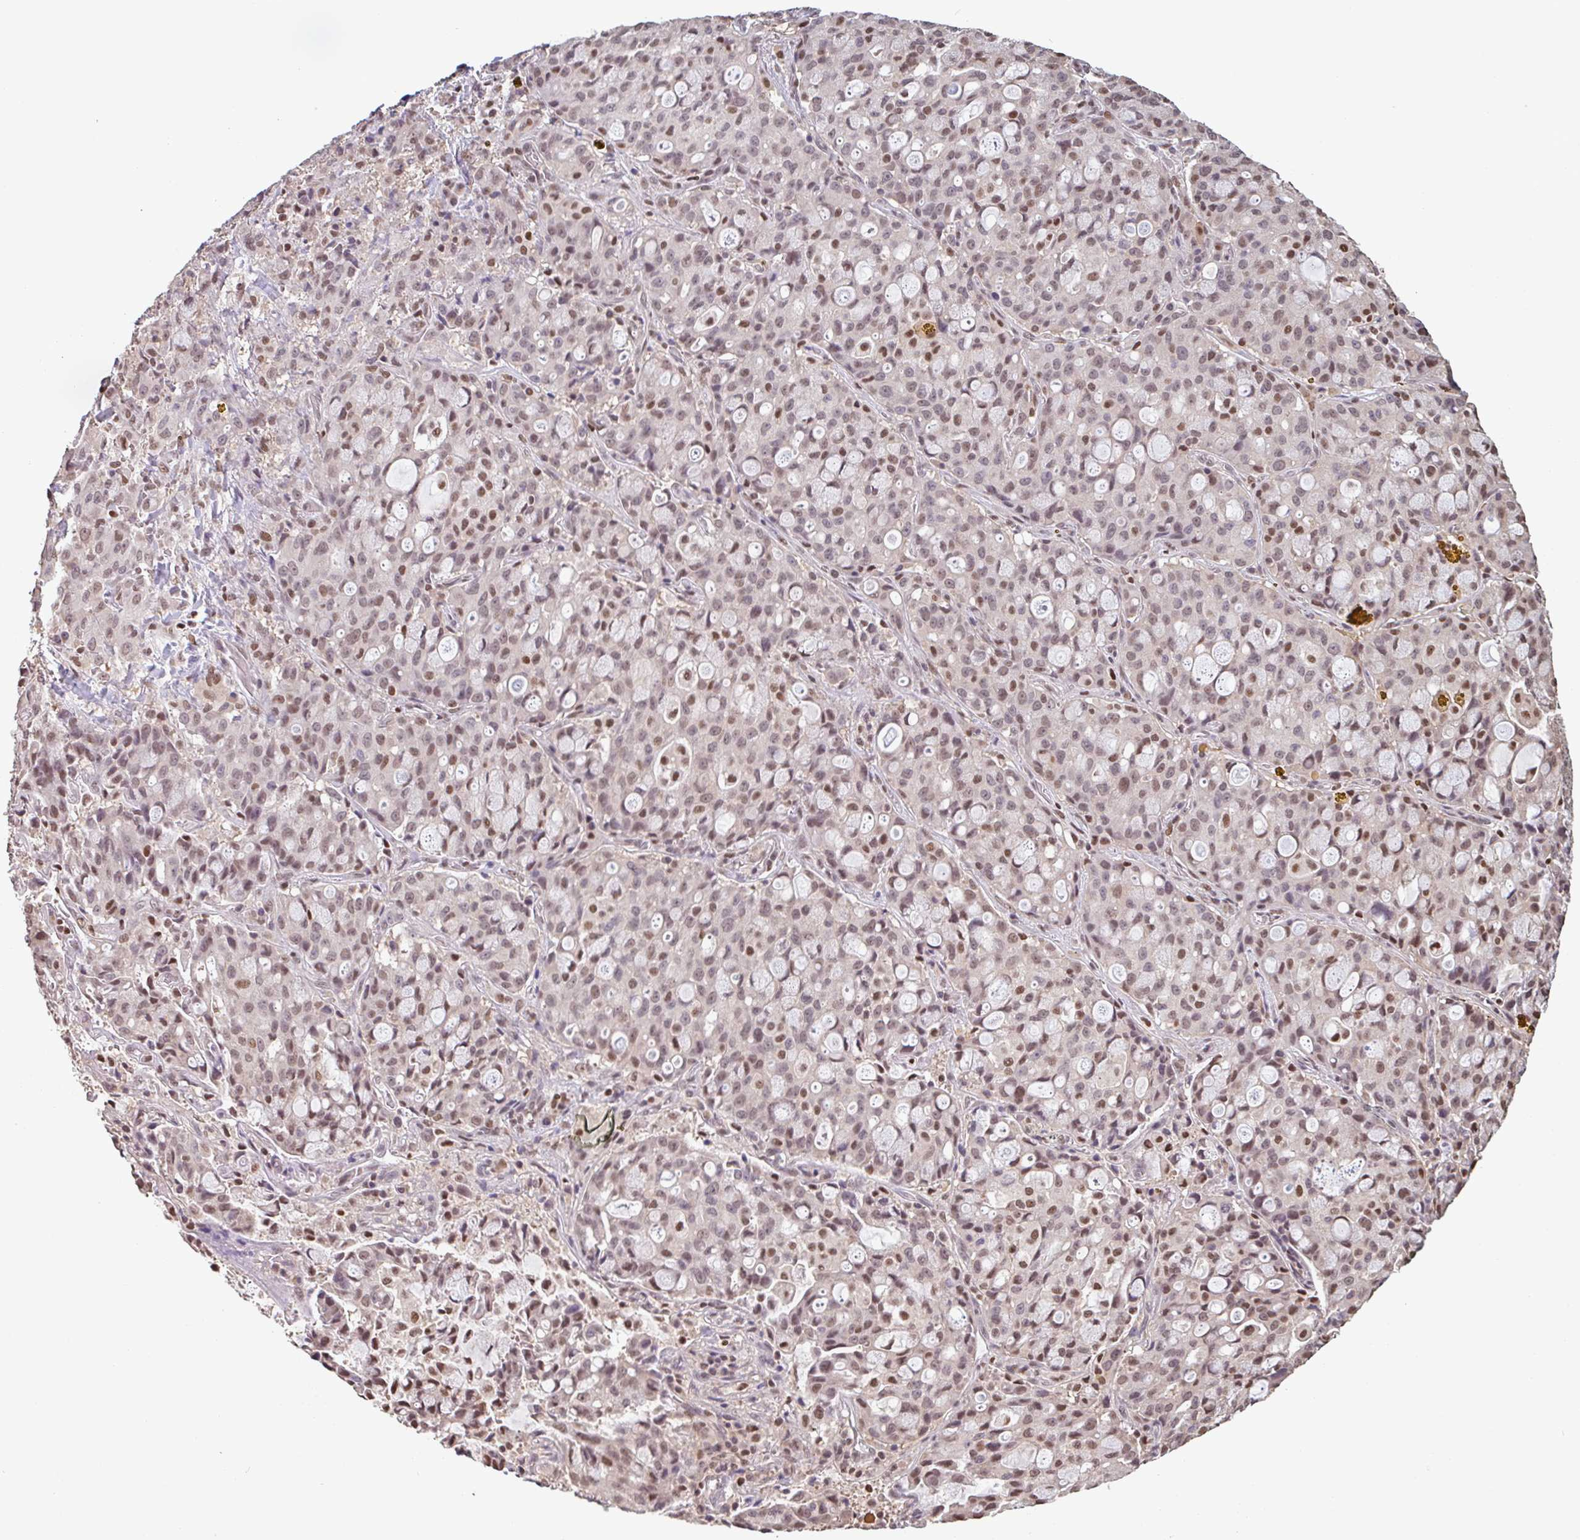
{"staining": {"intensity": "moderate", "quantity": "25%-75%", "location": "nuclear"}, "tissue": "lung cancer", "cell_type": "Tumor cells", "image_type": "cancer", "snomed": [{"axis": "morphology", "description": "Adenocarcinoma, NOS"}, {"axis": "topography", "description": "Lung"}], "caption": "DAB (3,3'-diaminobenzidine) immunohistochemical staining of human lung cancer (adenocarcinoma) reveals moderate nuclear protein staining in about 25%-75% of tumor cells. Using DAB (brown) and hematoxylin (blue) stains, captured at high magnification using brightfield microscopy.", "gene": "DR1", "patient": {"sex": "female", "age": 44}}